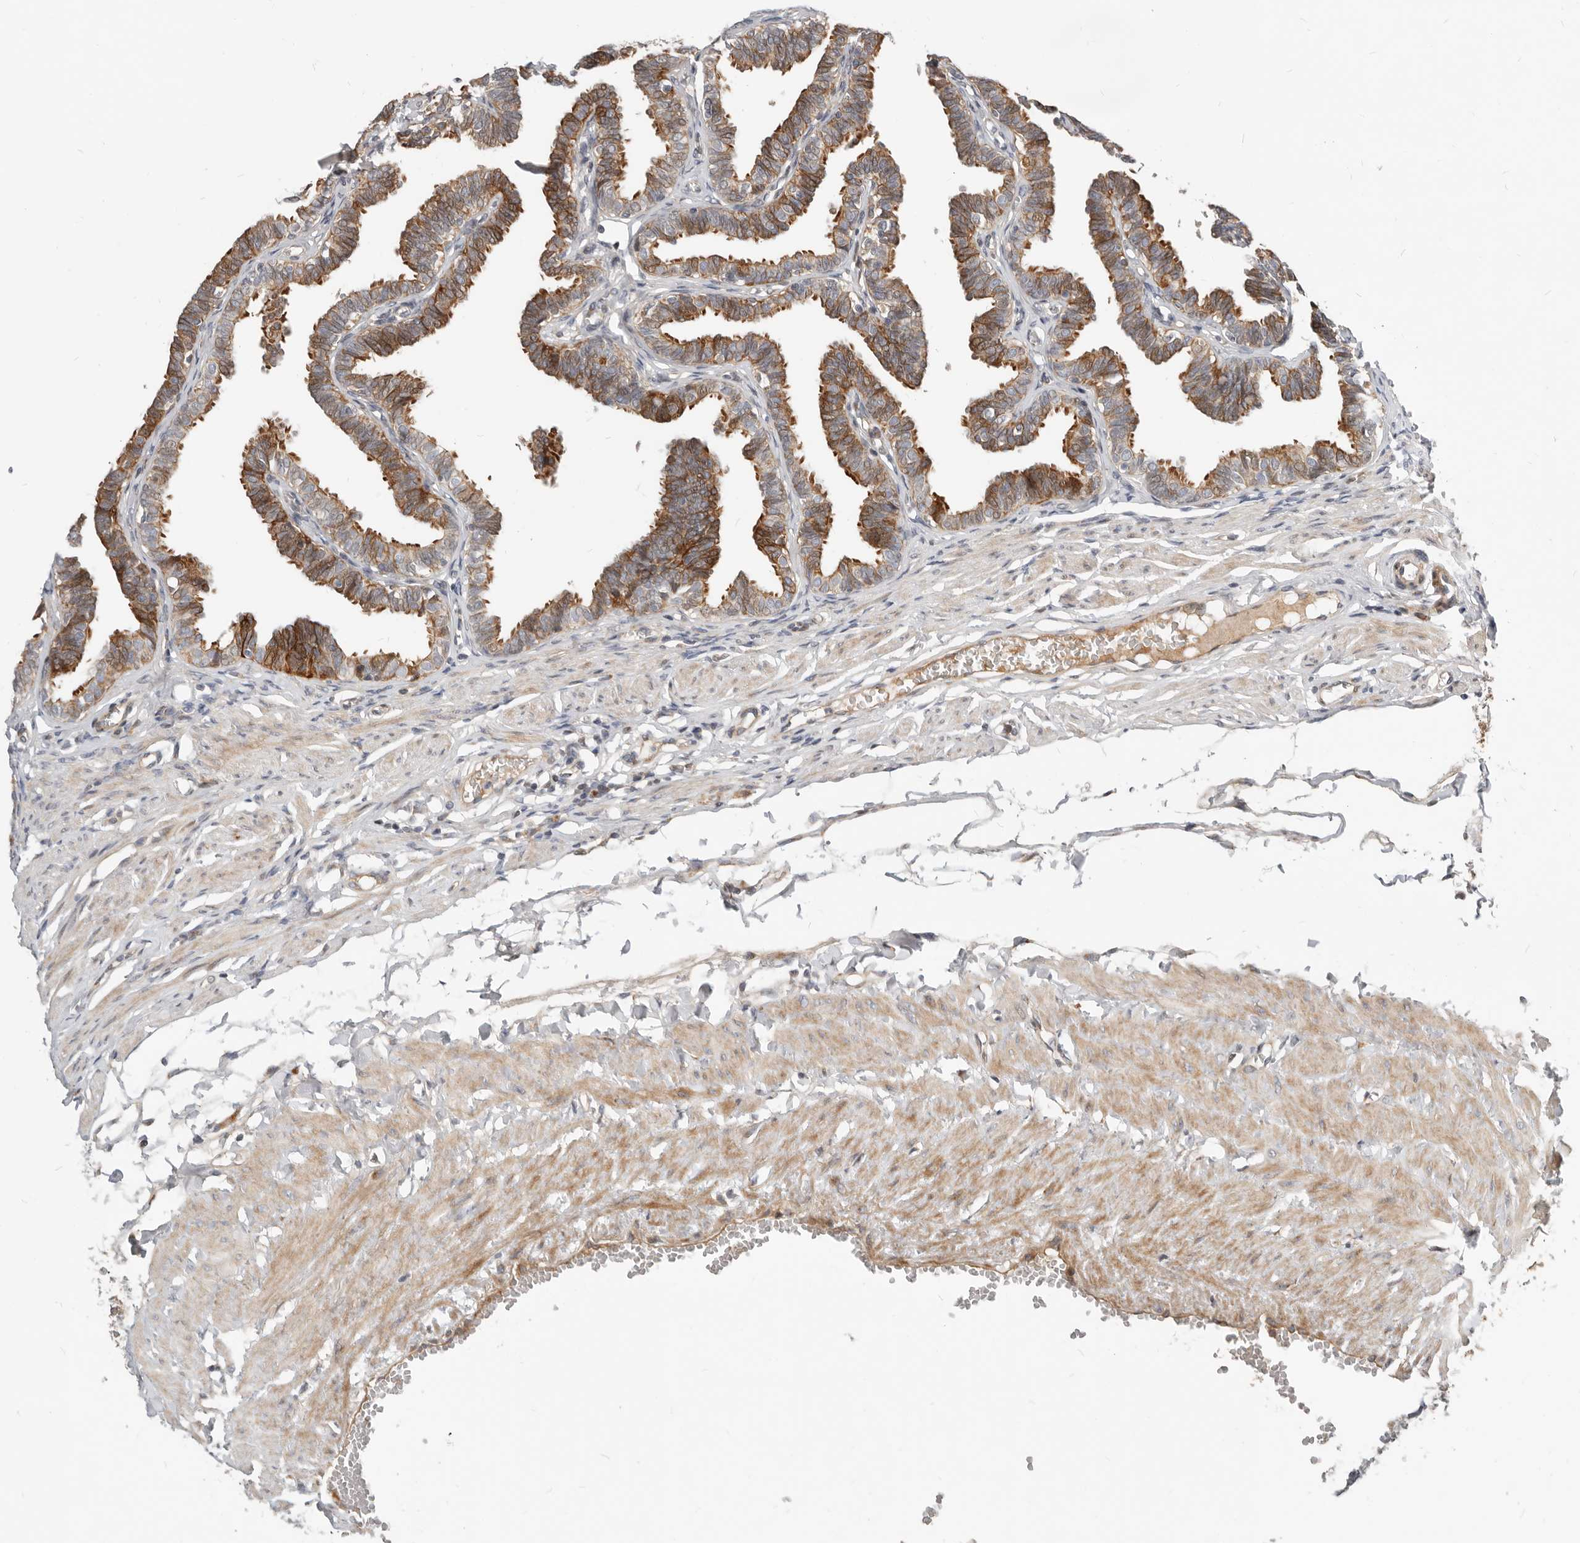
{"staining": {"intensity": "moderate", "quantity": "25%-75%", "location": "cytoplasmic/membranous"}, "tissue": "fallopian tube", "cell_type": "Glandular cells", "image_type": "normal", "snomed": [{"axis": "morphology", "description": "Normal tissue, NOS"}, {"axis": "topography", "description": "Fallopian tube"}, {"axis": "topography", "description": "Ovary"}], "caption": "Immunohistochemistry (DAB) staining of benign human fallopian tube displays moderate cytoplasmic/membranous protein positivity in about 25%-75% of glandular cells.", "gene": "NPY4R2", "patient": {"sex": "female", "age": 23}}